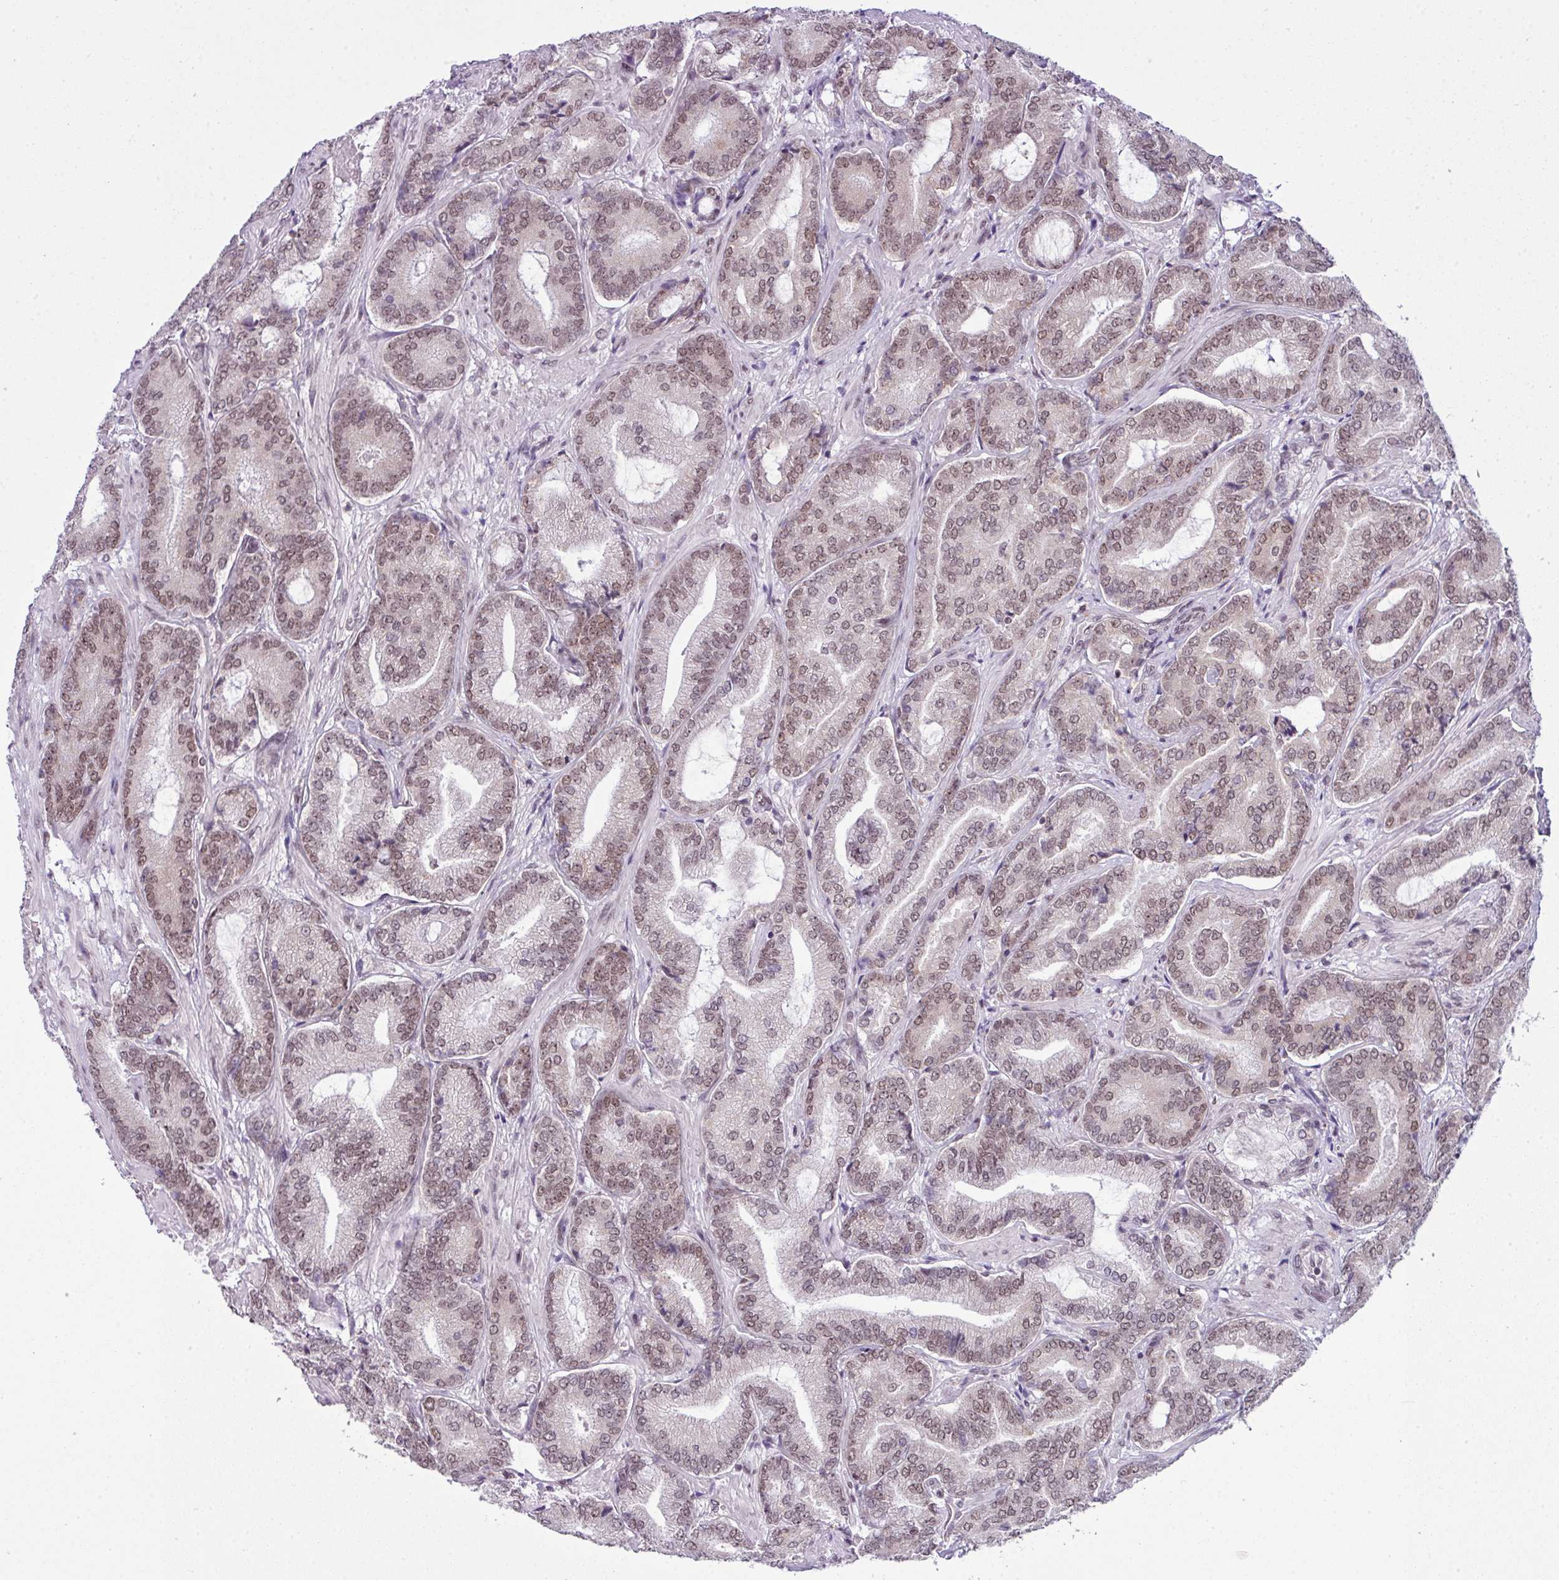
{"staining": {"intensity": "moderate", "quantity": ">75%", "location": "nuclear"}, "tissue": "prostate cancer", "cell_type": "Tumor cells", "image_type": "cancer", "snomed": [{"axis": "morphology", "description": "Adenocarcinoma, Low grade"}, {"axis": "topography", "description": "Prostate and seminal vesicle, NOS"}], "caption": "A high-resolution histopathology image shows IHC staining of prostate cancer, which shows moderate nuclear positivity in about >75% of tumor cells.", "gene": "ARL6IP4", "patient": {"sex": "male", "age": 61}}